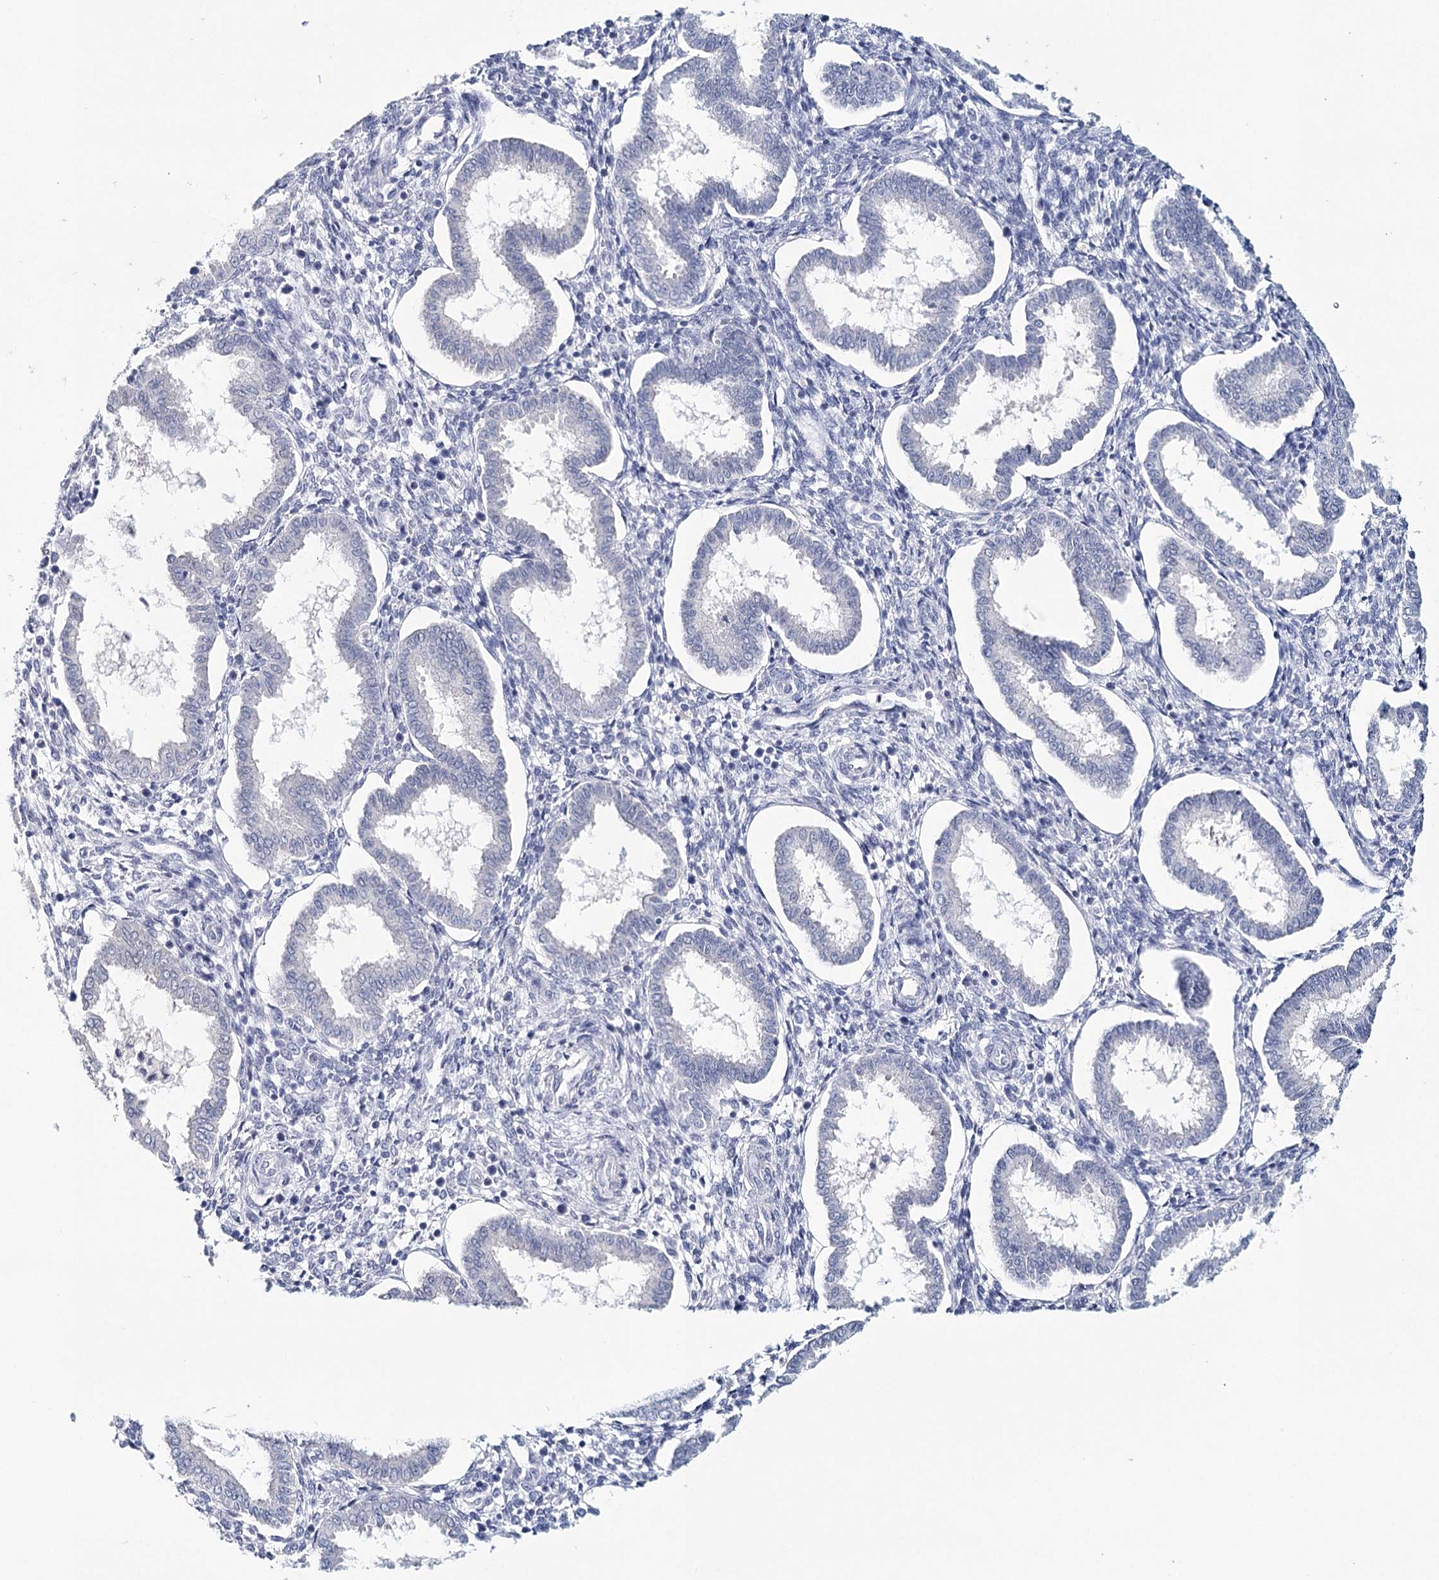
{"staining": {"intensity": "negative", "quantity": "none", "location": "none"}, "tissue": "endometrium", "cell_type": "Cells in endometrial stroma", "image_type": "normal", "snomed": [{"axis": "morphology", "description": "Normal tissue, NOS"}, {"axis": "topography", "description": "Endometrium"}], "caption": "Immunohistochemistry micrograph of unremarkable endometrium: endometrium stained with DAB (3,3'-diaminobenzidine) reveals no significant protein staining in cells in endometrial stroma.", "gene": "HSPA4L", "patient": {"sex": "female", "age": 24}}